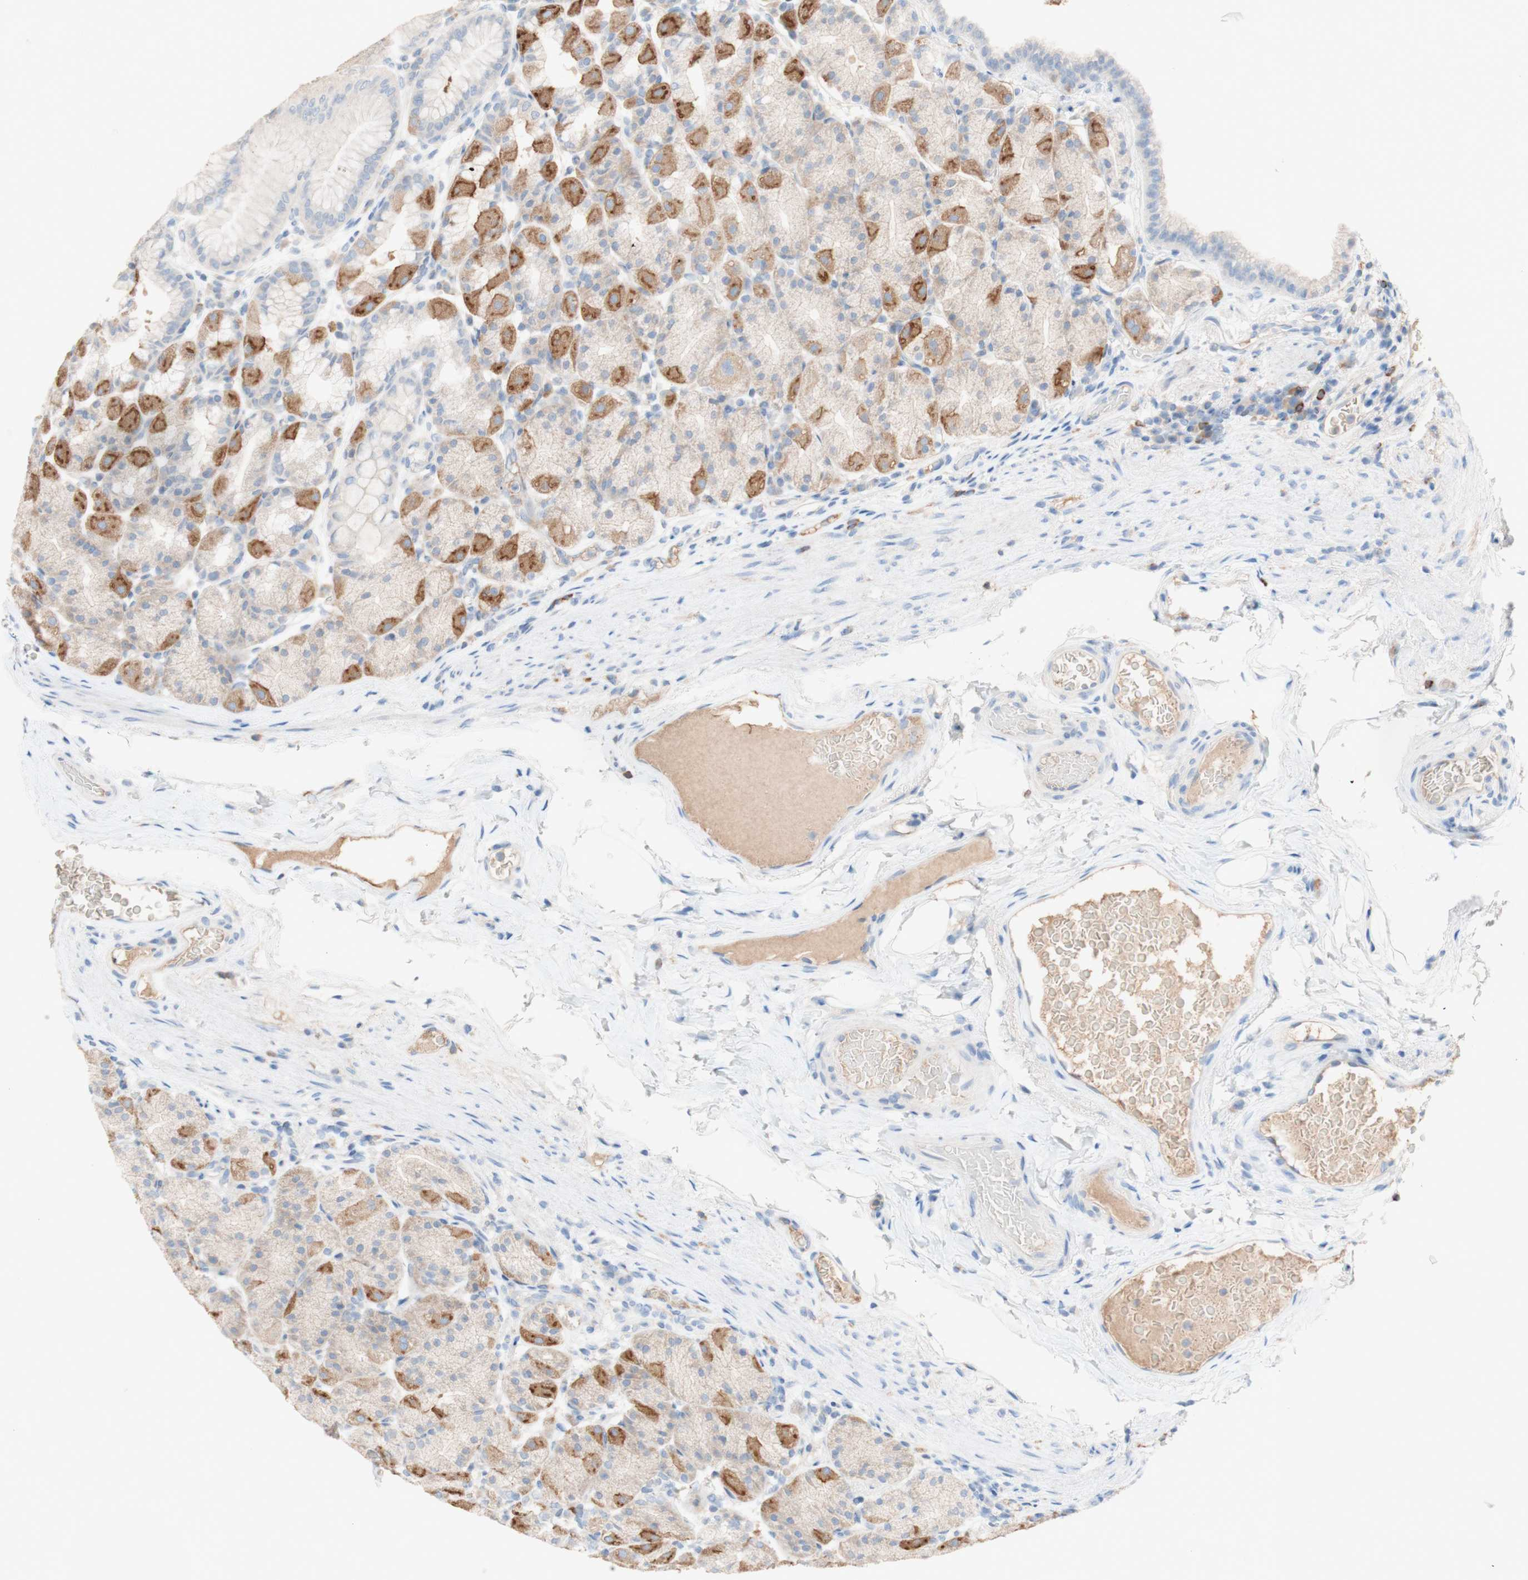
{"staining": {"intensity": "moderate", "quantity": "25%-75%", "location": "cytoplasmic/membranous"}, "tissue": "stomach", "cell_type": "Glandular cells", "image_type": "normal", "snomed": [{"axis": "morphology", "description": "Normal tissue, NOS"}, {"axis": "topography", "description": "Stomach, upper"}], "caption": "The immunohistochemical stain highlights moderate cytoplasmic/membranous positivity in glandular cells of unremarkable stomach.", "gene": "PACSIN1", "patient": {"sex": "male", "age": 68}}